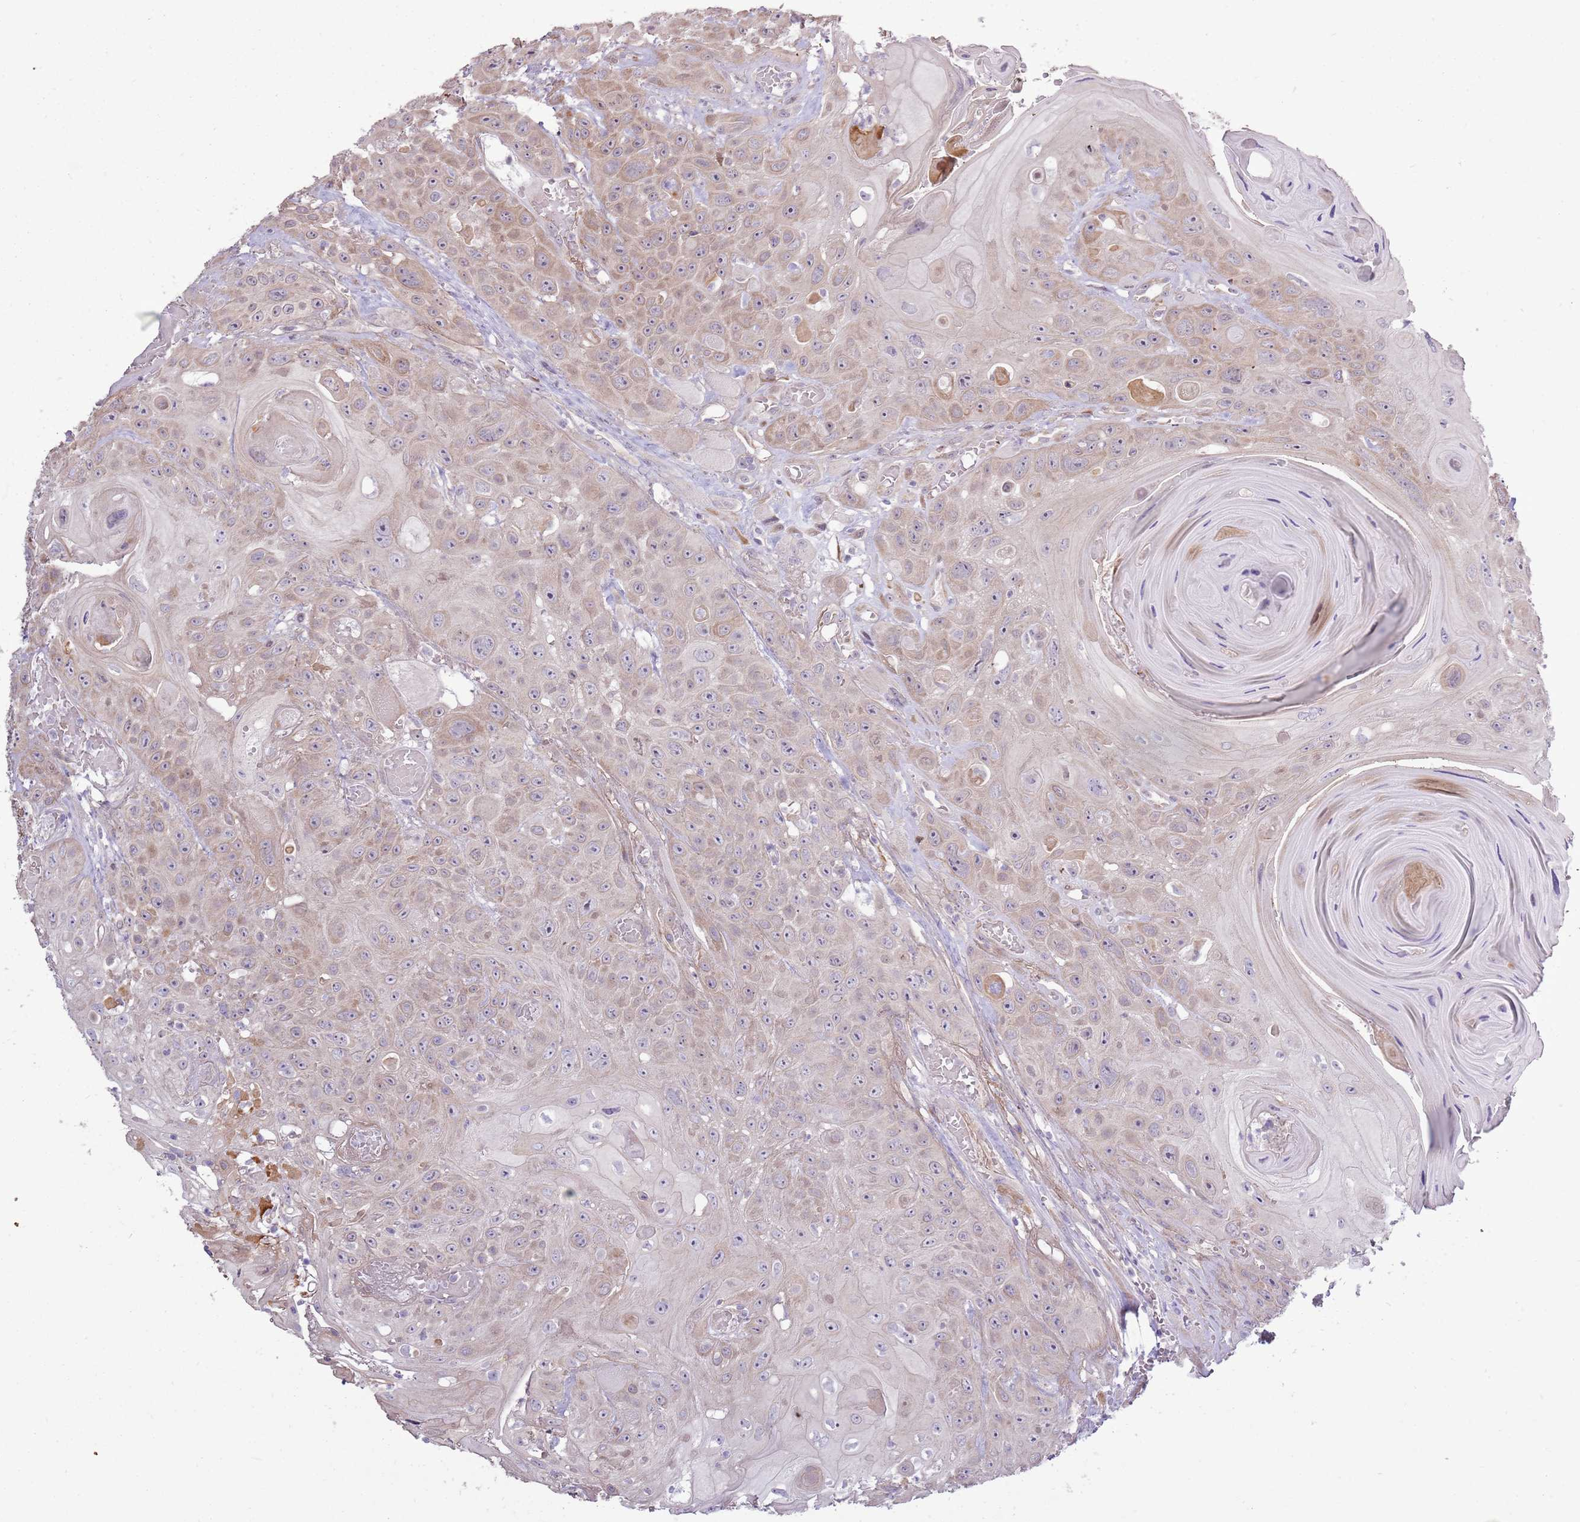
{"staining": {"intensity": "moderate", "quantity": "25%-75%", "location": "cytoplasmic/membranous"}, "tissue": "head and neck cancer", "cell_type": "Tumor cells", "image_type": "cancer", "snomed": [{"axis": "morphology", "description": "Squamous cell carcinoma, NOS"}, {"axis": "topography", "description": "Head-Neck"}], "caption": "Moderate cytoplasmic/membranous staining for a protein is appreciated in about 25%-75% of tumor cells of head and neck cancer (squamous cell carcinoma) using immunohistochemistry (IHC).", "gene": "UGGT2", "patient": {"sex": "female", "age": 59}}